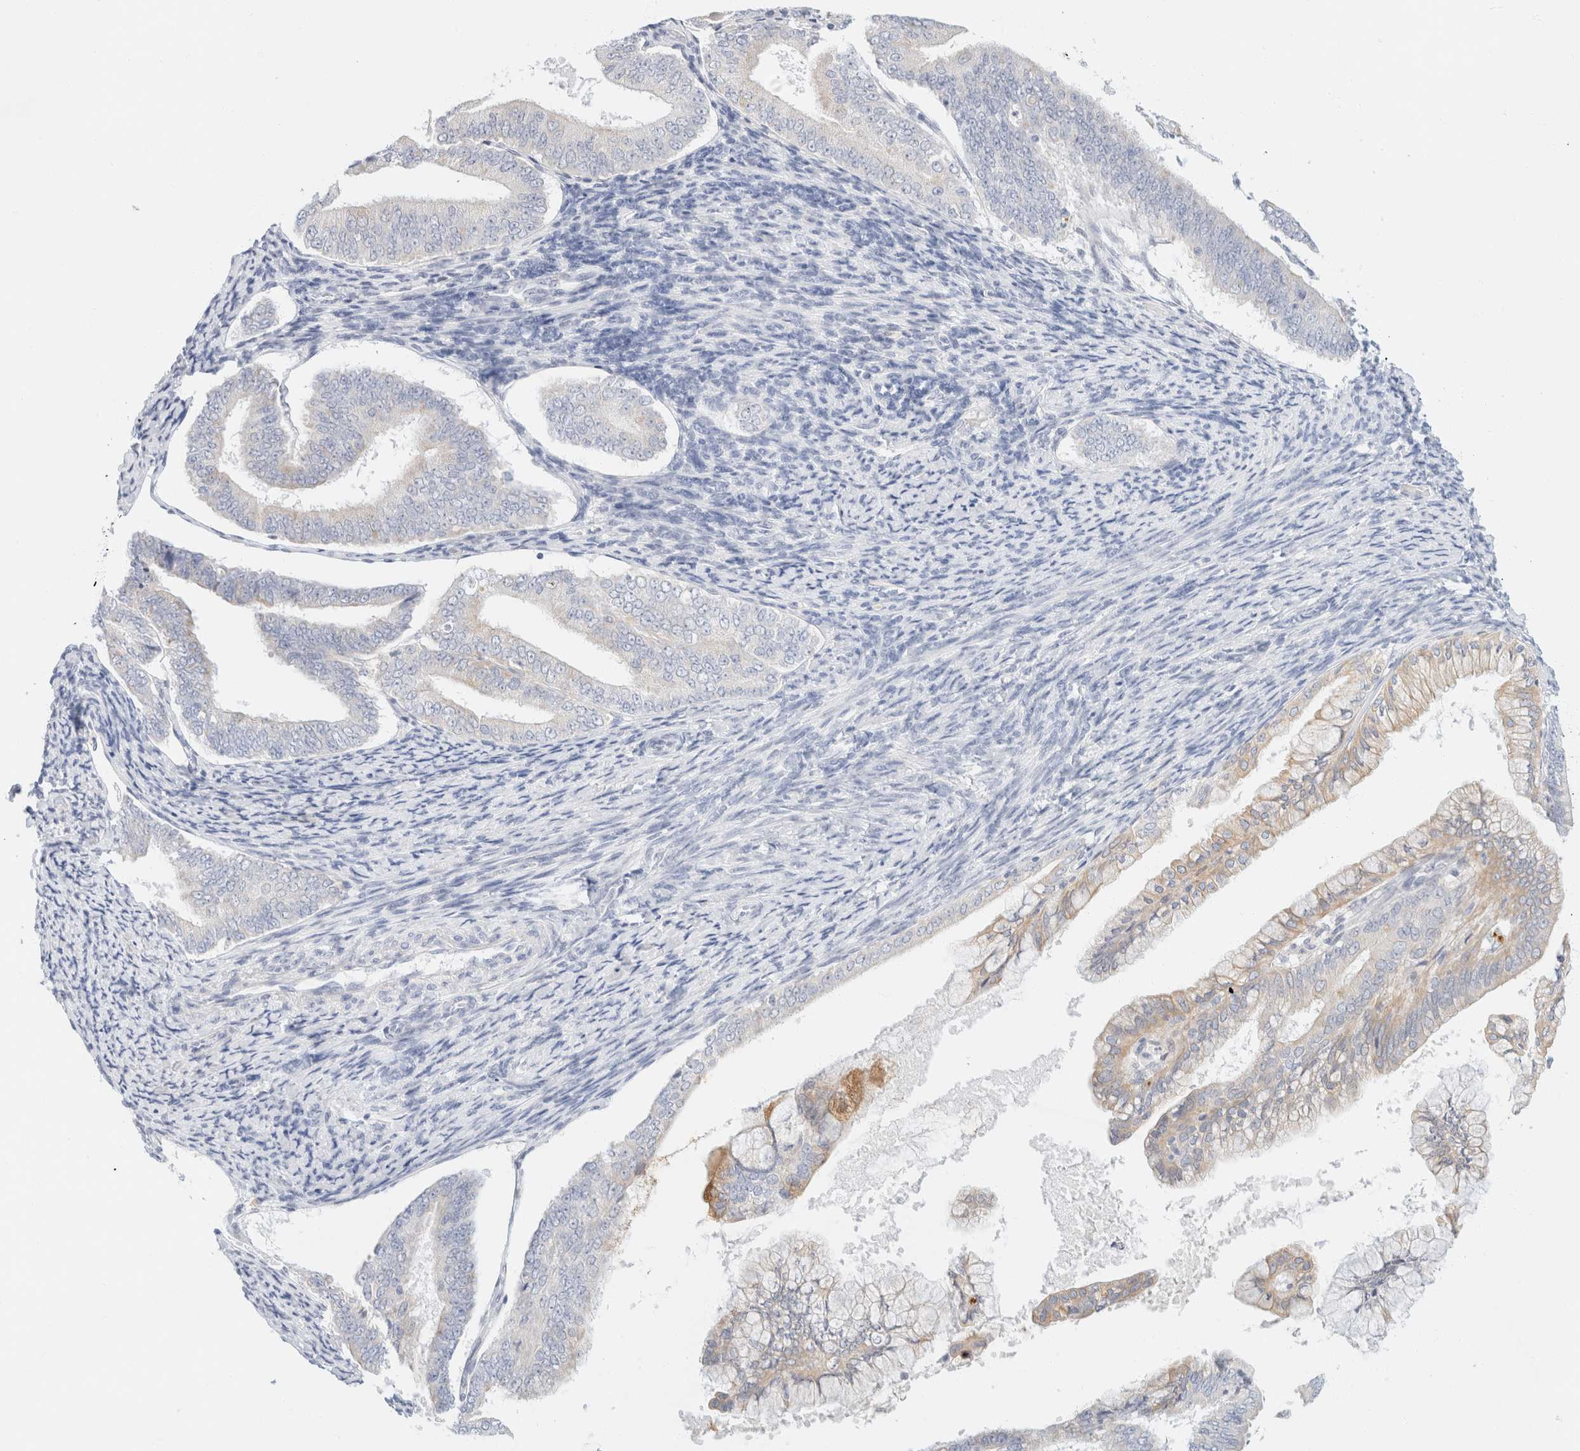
{"staining": {"intensity": "weak", "quantity": "<25%", "location": "cytoplasmic/membranous"}, "tissue": "endometrial cancer", "cell_type": "Tumor cells", "image_type": "cancer", "snomed": [{"axis": "morphology", "description": "Adenocarcinoma, NOS"}, {"axis": "topography", "description": "Endometrium"}], "caption": "Histopathology image shows no protein expression in tumor cells of endometrial cancer tissue.", "gene": "KRT20", "patient": {"sex": "female", "age": 63}}